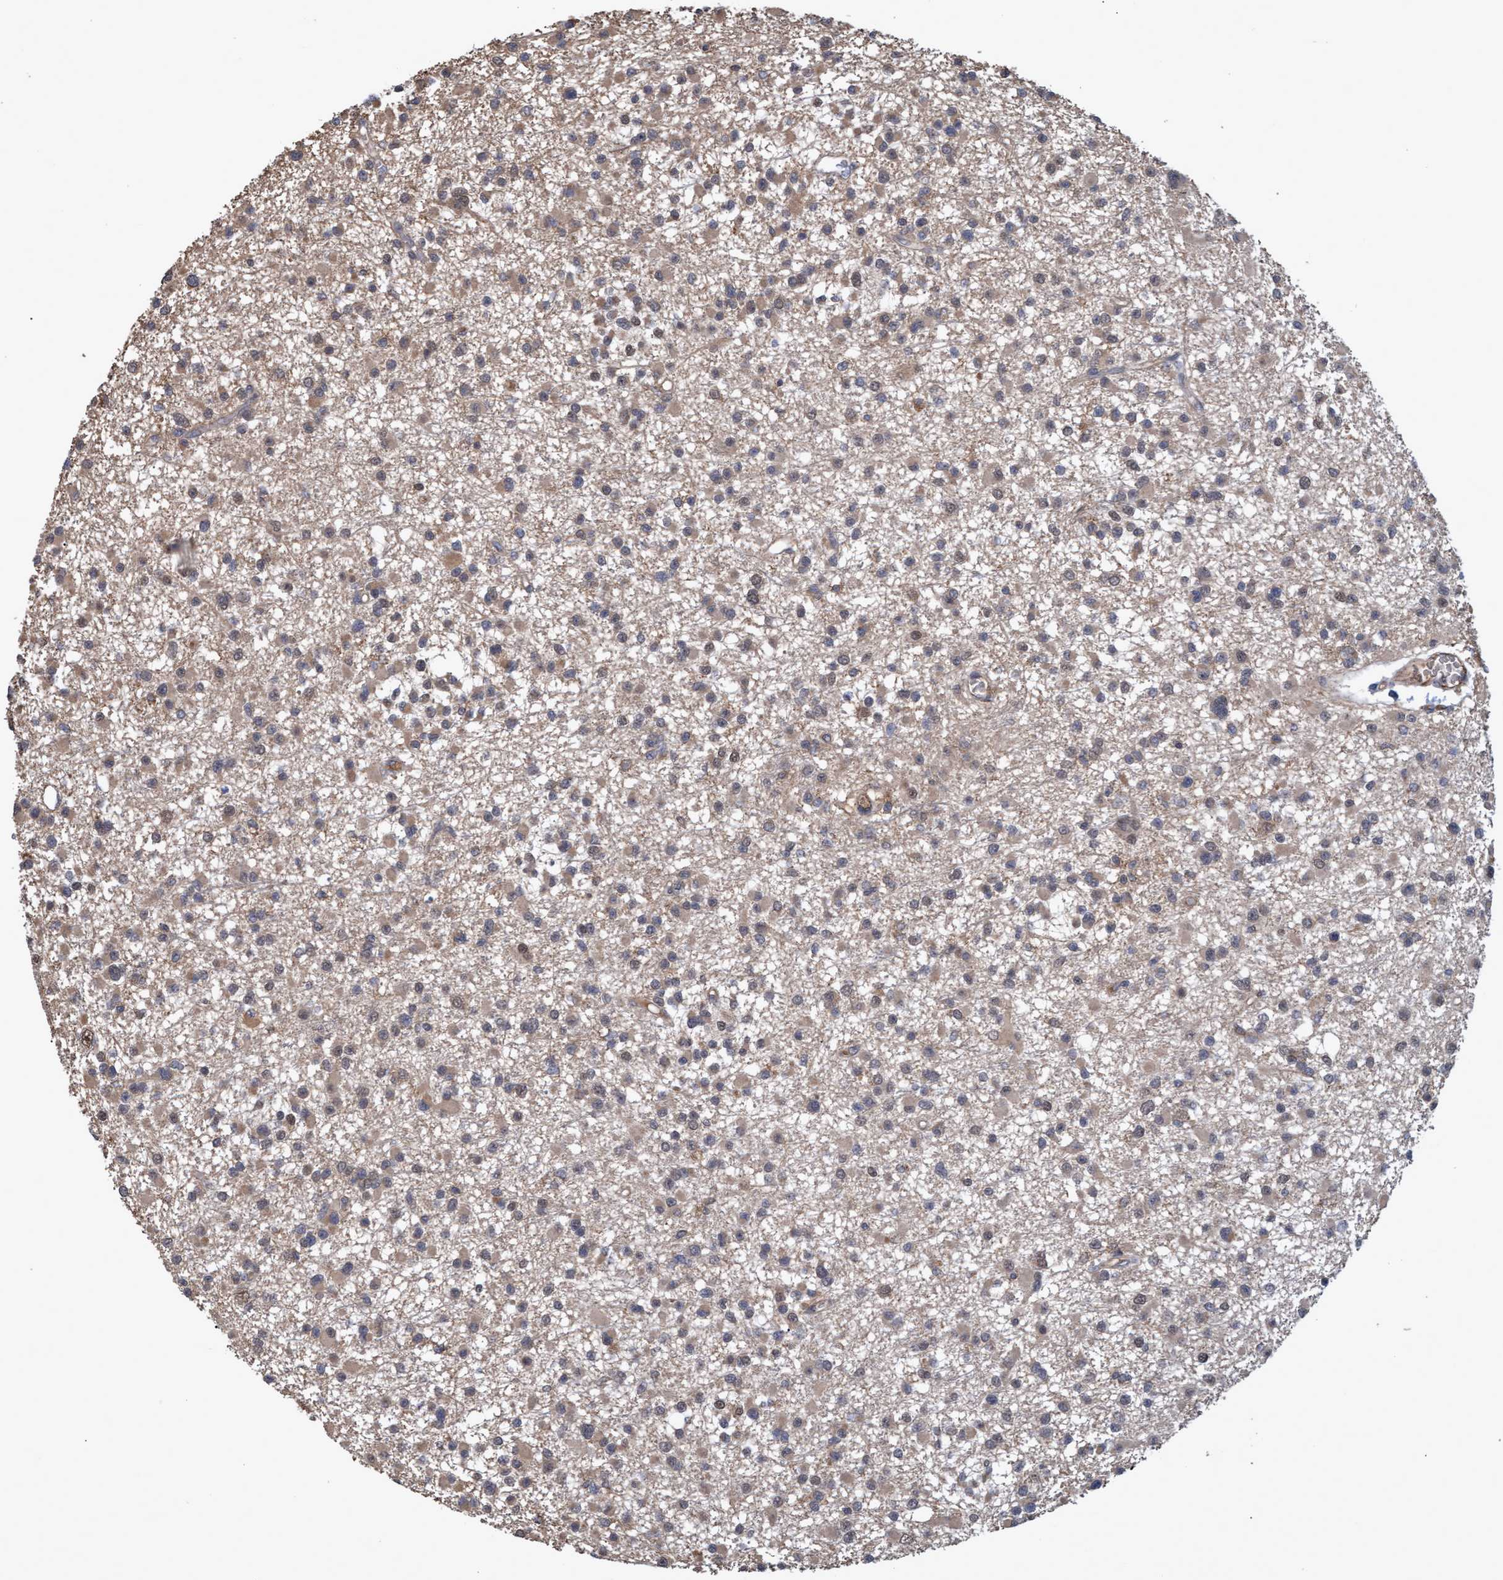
{"staining": {"intensity": "weak", "quantity": ">75%", "location": "cytoplasmic/membranous"}, "tissue": "glioma", "cell_type": "Tumor cells", "image_type": "cancer", "snomed": [{"axis": "morphology", "description": "Glioma, malignant, Low grade"}, {"axis": "topography", "description": "Brain"}], "caption": "IHC of human malignant glioma (low-grade) demonstrates low levels of weak cytoplasmic/membranous expression in about >75% of tumor cells. The staining was performed using DAB (3,3'-diaminobenzidine) to visualize the protein expression in brown, while the nuclei were stained in blue with hematoxylin (Magnification: 20x).", "gene": "PSMB6", "patient": {"sex": "female", "age": 22}}